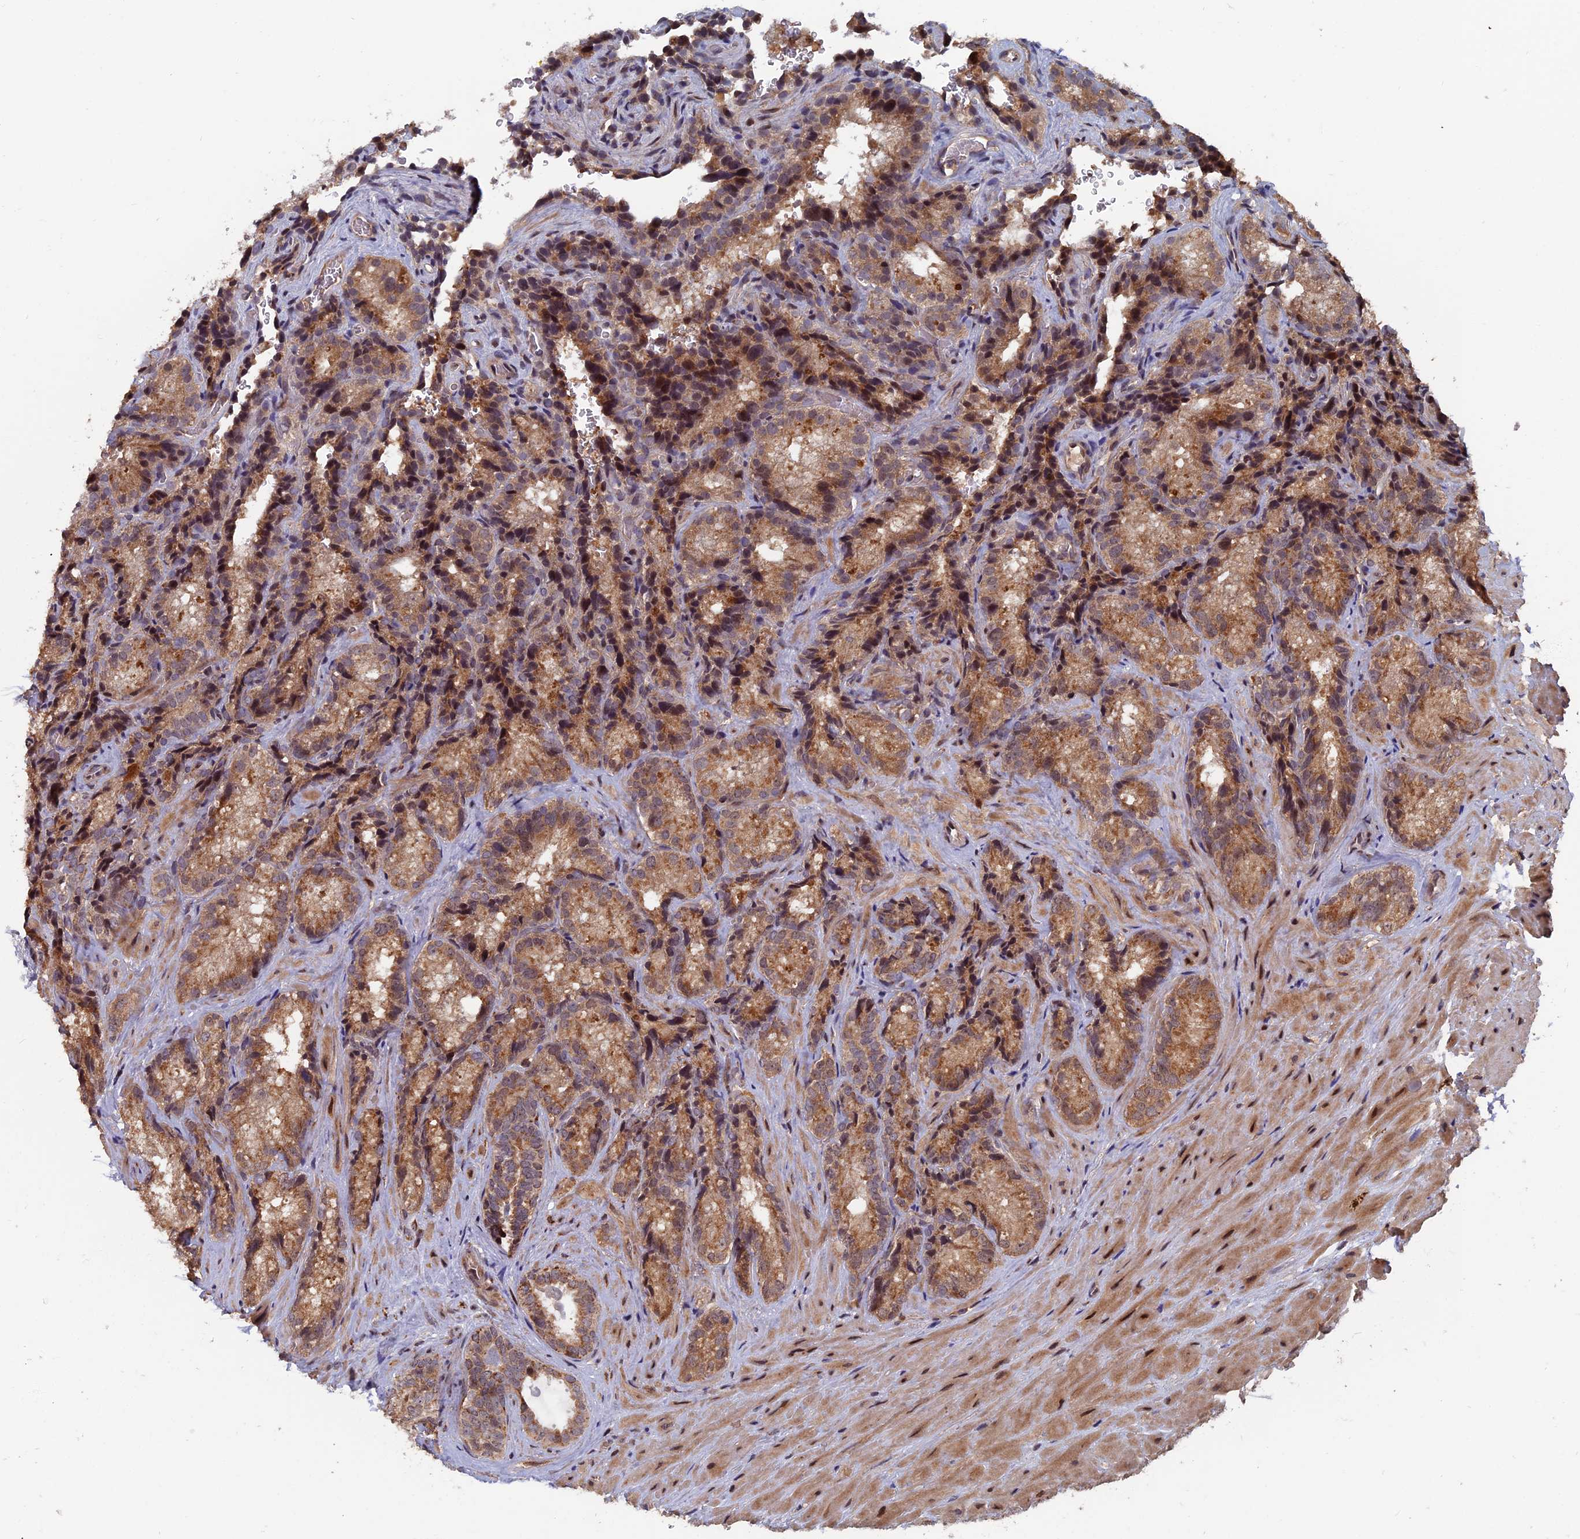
{"staining": {"intensity": "moderate", "quantity": ">75%", "location": "cytoplasmic/membranous"}, "tissue": "seminal vesicle", "cell_type": "Glandular cells", "image_type": "normal", "snomed": [{"axis": "morphology", "description": "Normal tissue, NOS"}, {"axis": "topography", "description": "Seminal veicle"}], "caption": "The immunohistochemical stain shows moderate cytoplasmic/membranous staining in glandular cells of normal seminal vesicle. The staining was performed using DAB (3,3'-diaminobenzidine), with brown indicating positive protein expression. Nuclei are stained blue with hematoxylin.", "gene": "RASGRF1", "patient": {"sex": "male", "age": 58}}